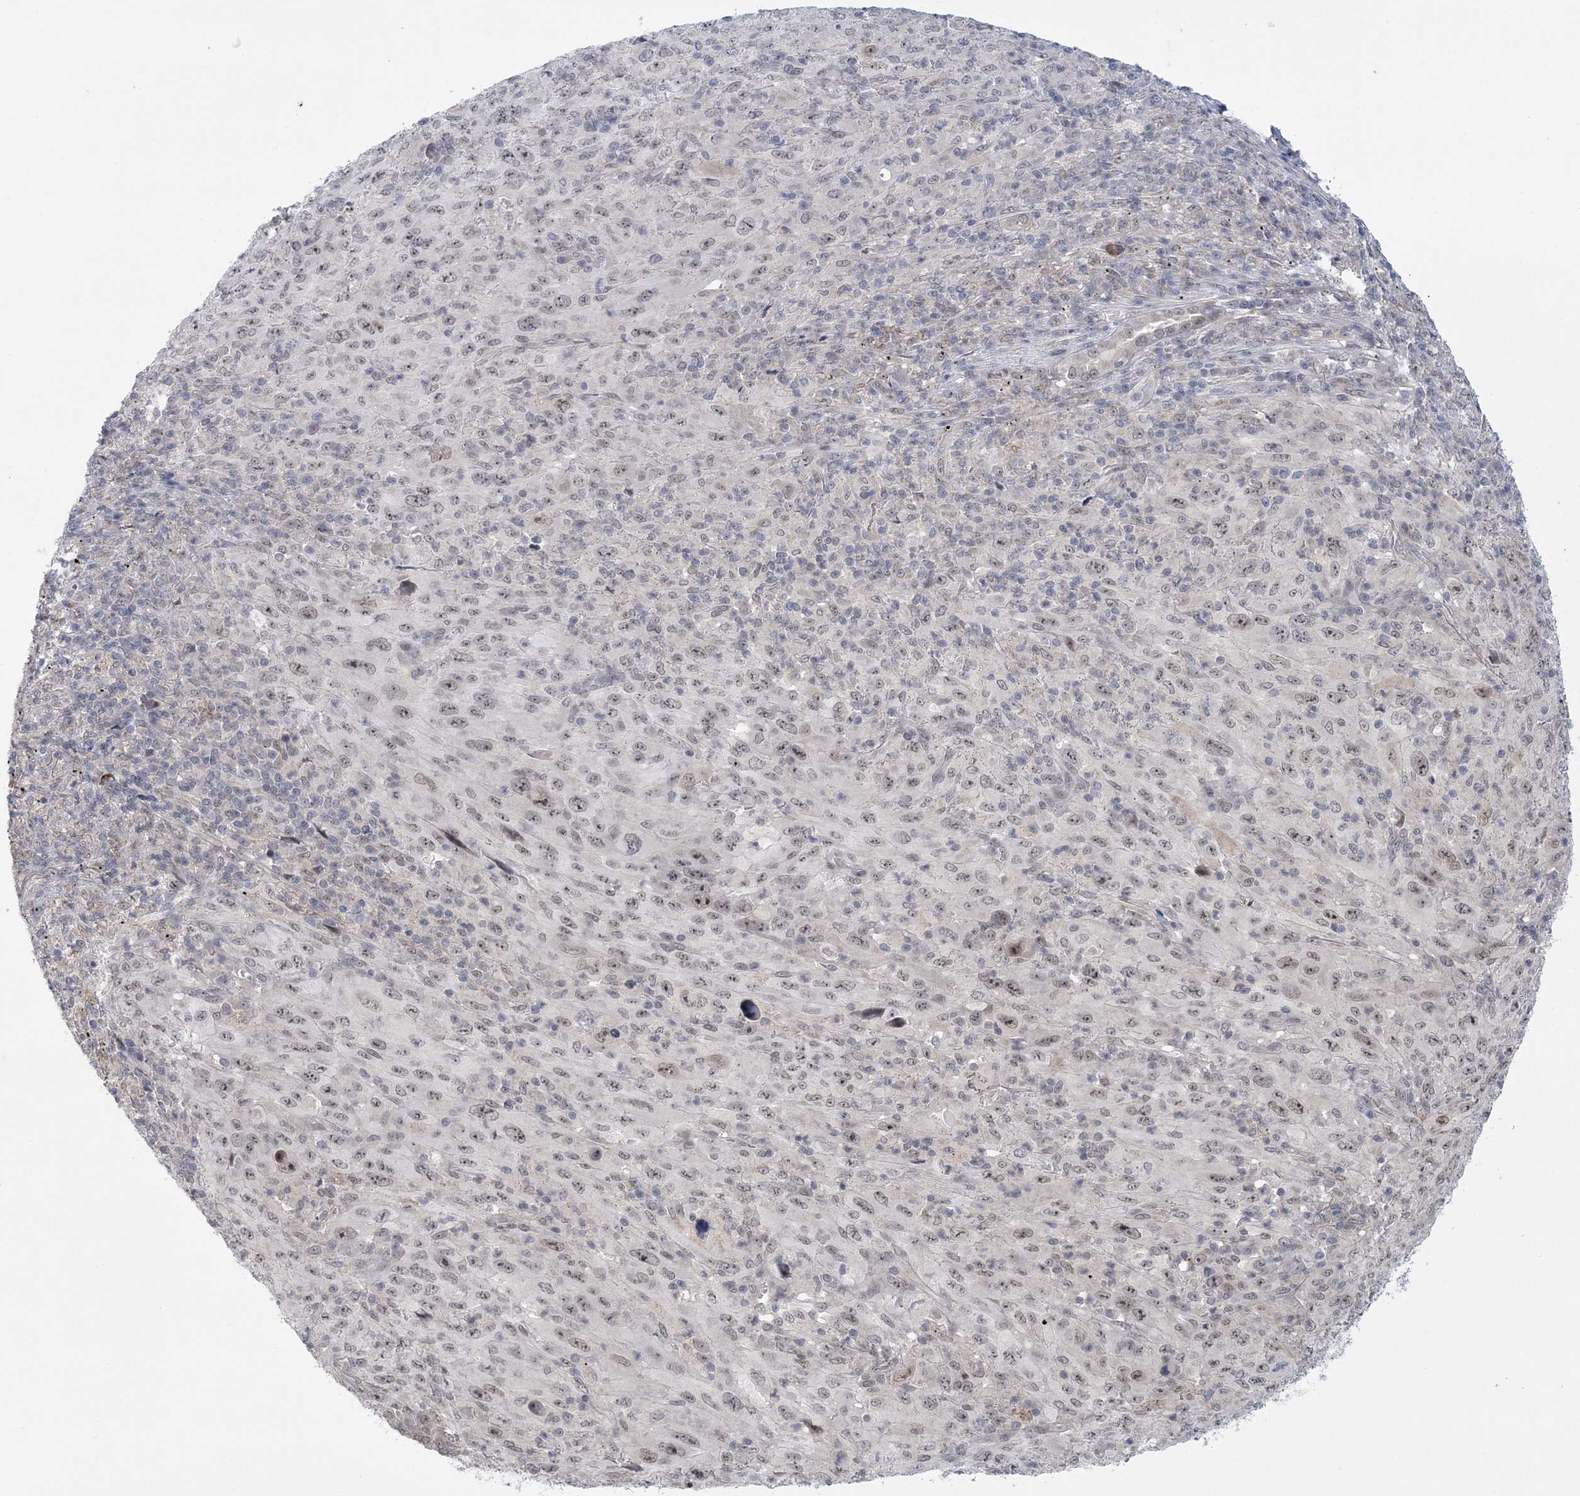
{"staining": {"intensity": "weak", "quantity": ">75%", "location": "nuclear"}, "tissue": "melanoma", "cell_type": "Tumor cells", "image_type": "cancer", "snomed": [{"axis": "morphology", "description": "Malignant melanoma, Metastatic site"}, {"axis": "topography", "description": "Skin"}], "caption": "A high-resolution photomicrograph shows immunohistochemistry (IHC) staining of malignant melanoma (metastatic site), which displays weak nuclear positivity in approximately >75% of tumor cells. (brown staining indicates protein expression, while blue staining denotes nuclei).", "gene": "HOMEZ", "patient": {"sex": "female", "age": 56}}